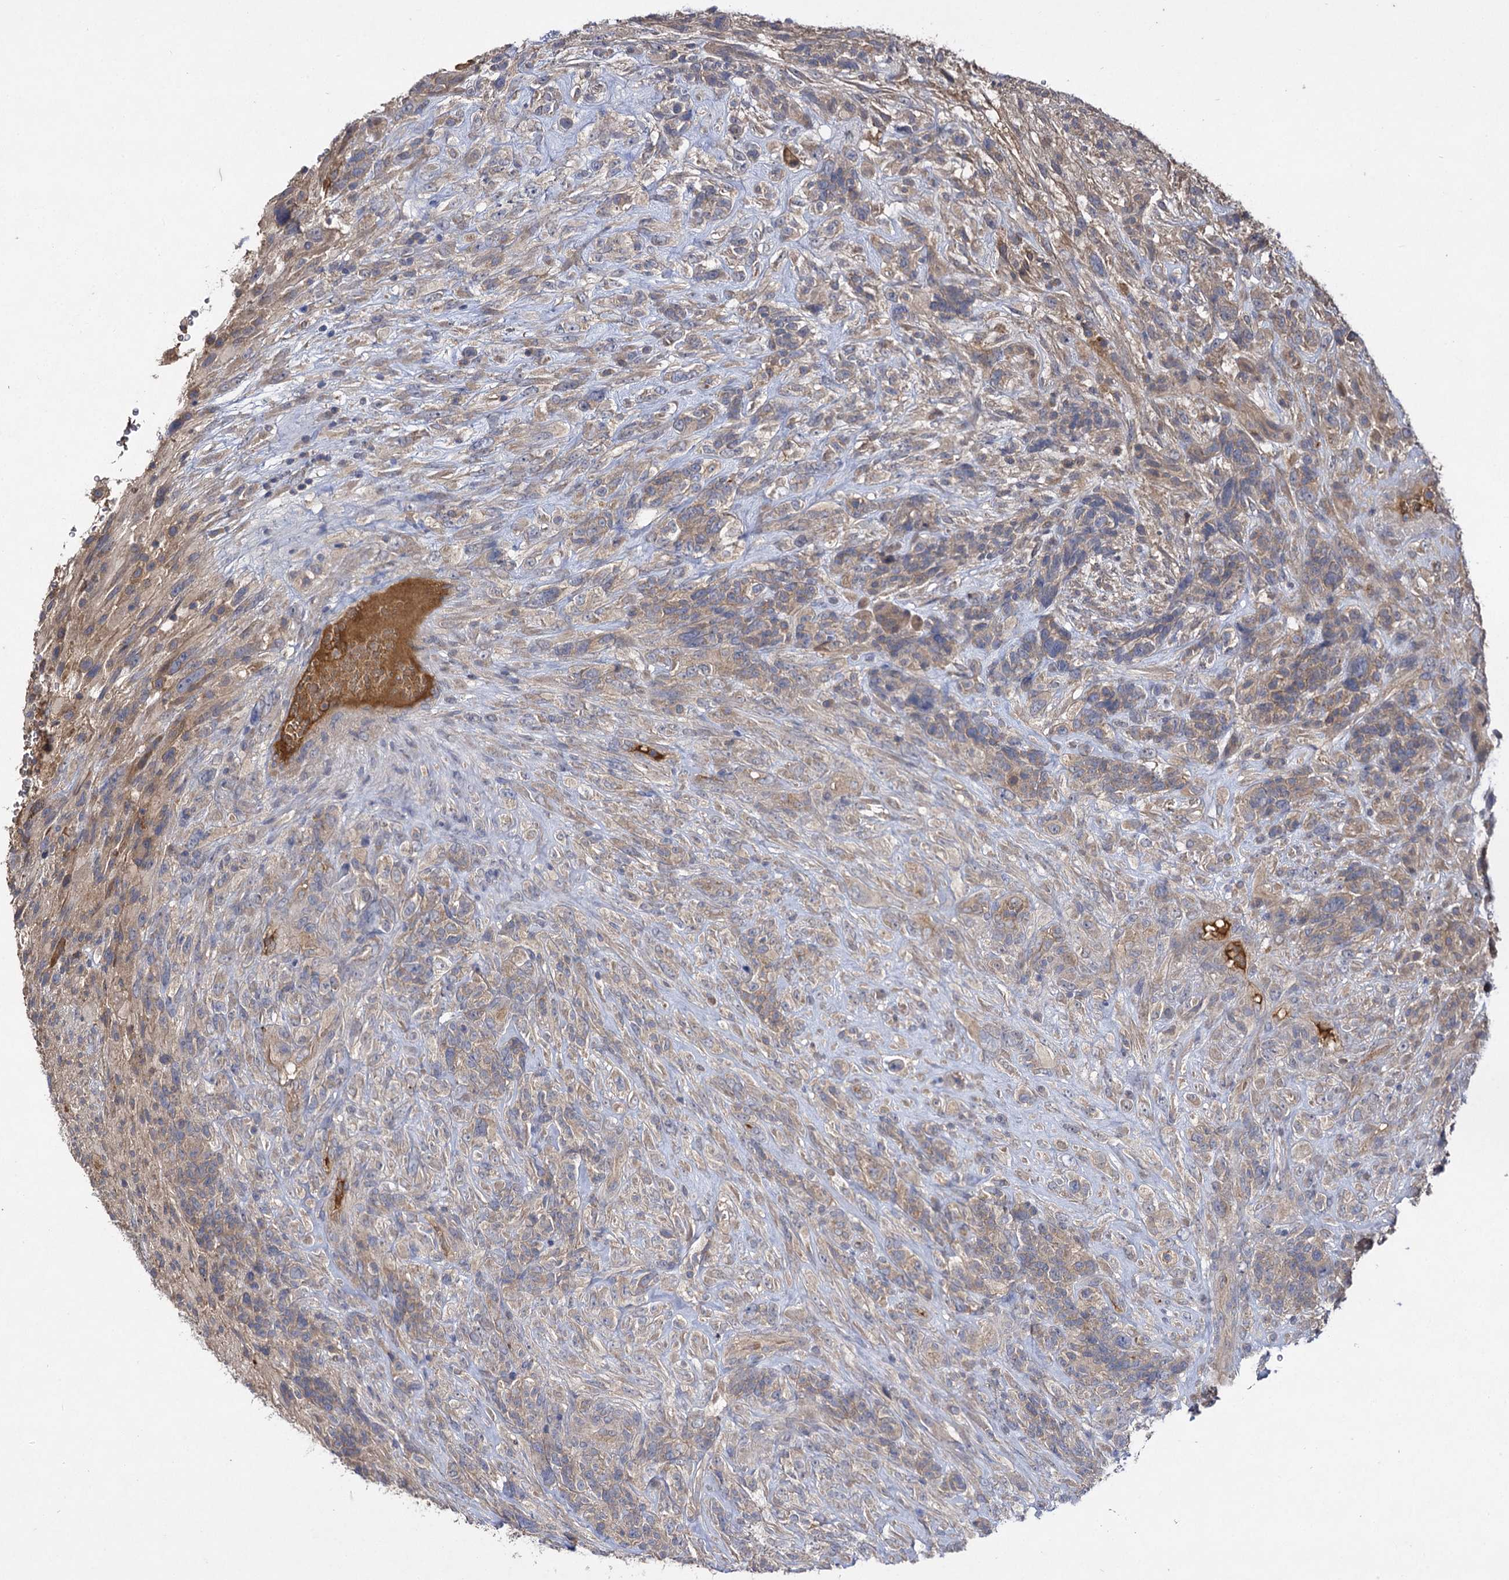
{"staining": {"intensity": "weak", "quantity": ">75%", "location": "cytoplasmic/membranous"}, "tissue": "glioma", "cell_type": "Tumor cells", "image_type": "cancer", "snomed": [{"axis": "morphology", "description": "Glioma, malignant, High grade"}, {"axis": "topography", "description": "Brain"}], "caption": "Immunohistochemistry staining of high-grade glioma (malignant), which reveals low levels of weak cytoplasmic/membranous staining in approximately >75% of tumor cells indicating weak cytoplasmic/membranous protein positivity. The staining was performed using DAB (3,3'-diaminobenzidine) (brown) for protein detection and nuclei were counterstained in hematoxylin (blue).", "gene": "USP50", "patient": {"sex": "male", "age": 61}}